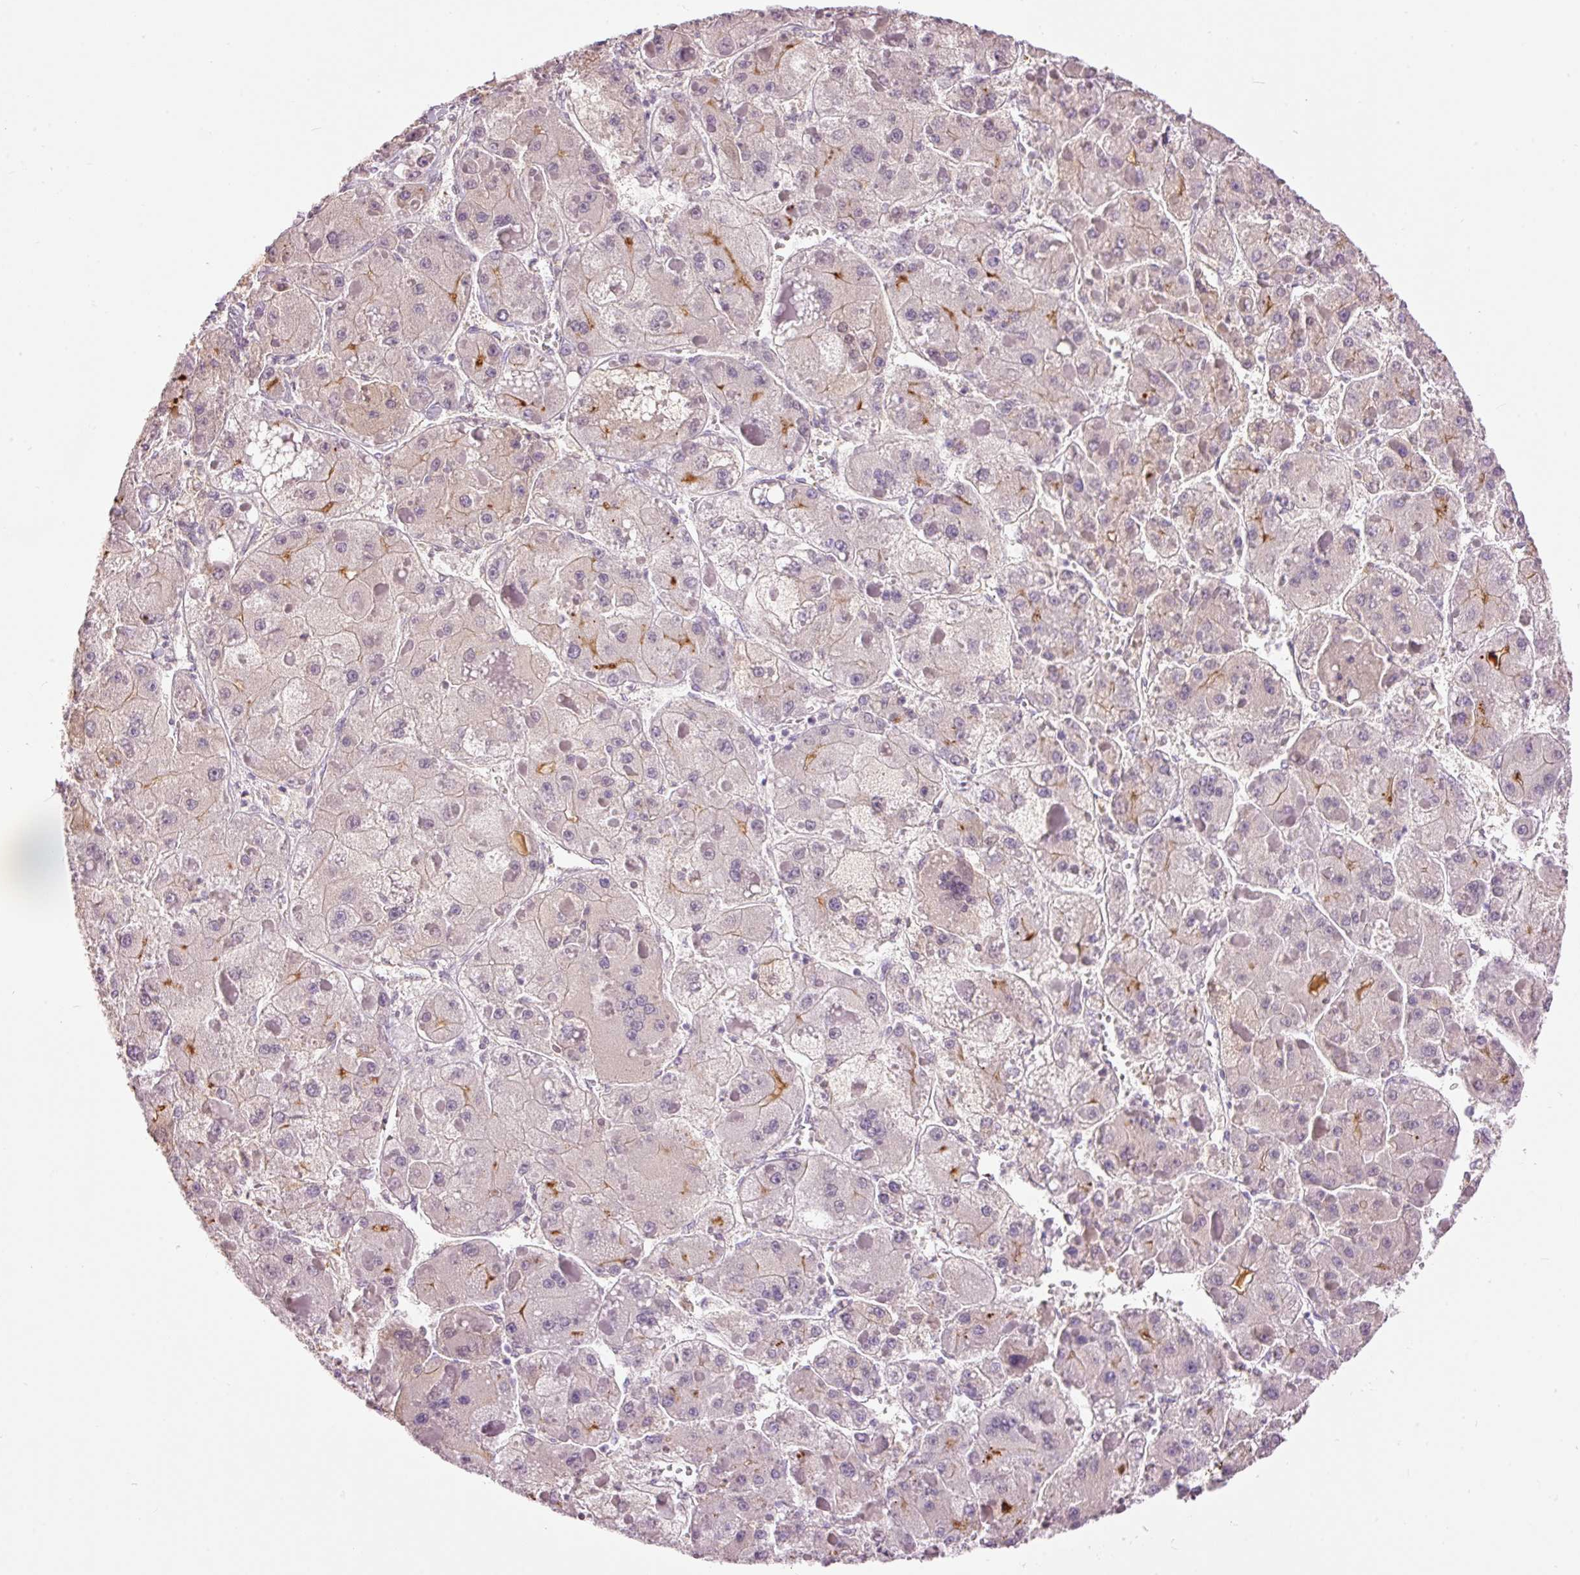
{"staining": {"intensity": "negative", "quantity": "none", "location": "none"}, "tissue": "liver cancer", "cell_type": "Tumor cells", "image_type": "cancer", "snomed": [{"axis": "morphology", "description": "Carcinoma, Hepatocellular, NOS"}, {"axis": "topography", "description": "Liver"}], "caption": "Immunohistochemical staining of human liver cancer exhibits no significant positivity in tumor cells.", "gene": "PRPF38B", "patient": {"sex": "female", "age": 73}}